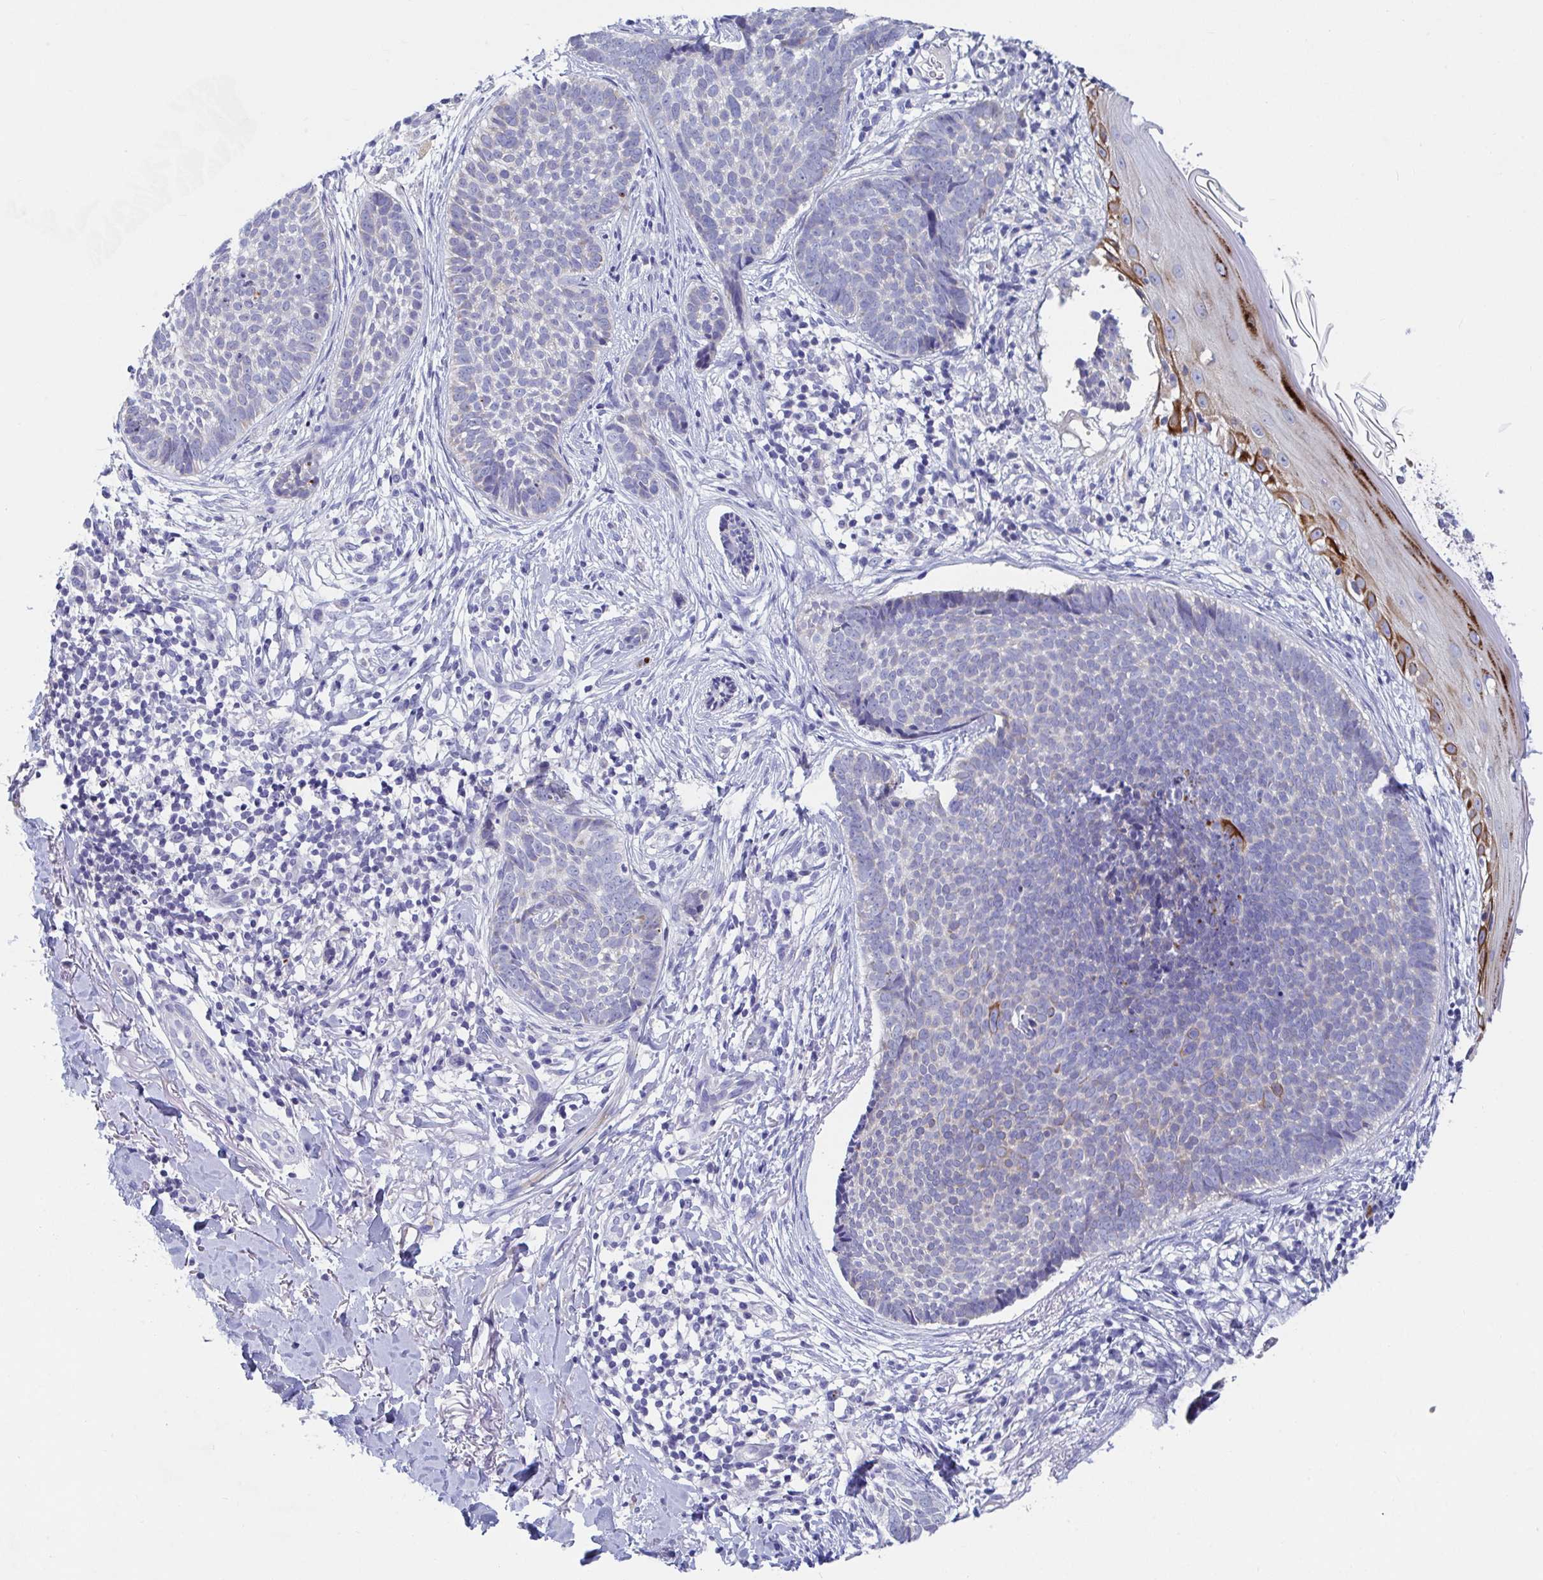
{"staining": {"intensity": "moderate", "quantity": "<25%", "location": "cytoplasmic/membranous"}, "tissue": "skin cancer", "cell_type": "Tumor cells", "image_type": "cancer", "snomed": [{"axis": "morphology", "description": "Basal cell carcinoma"}, {"axis": "topography", "description": "Skin"}, {"axis": "topography", "description": "Skin of back"}], "caption": "A histopathology image of human skin cancer stained for a protein exhibits moderate cytoplasmic/membranous brown staining in tumor cells.", "gene": "ZNF561", "patient": {"sex": "male", "age": 81}}